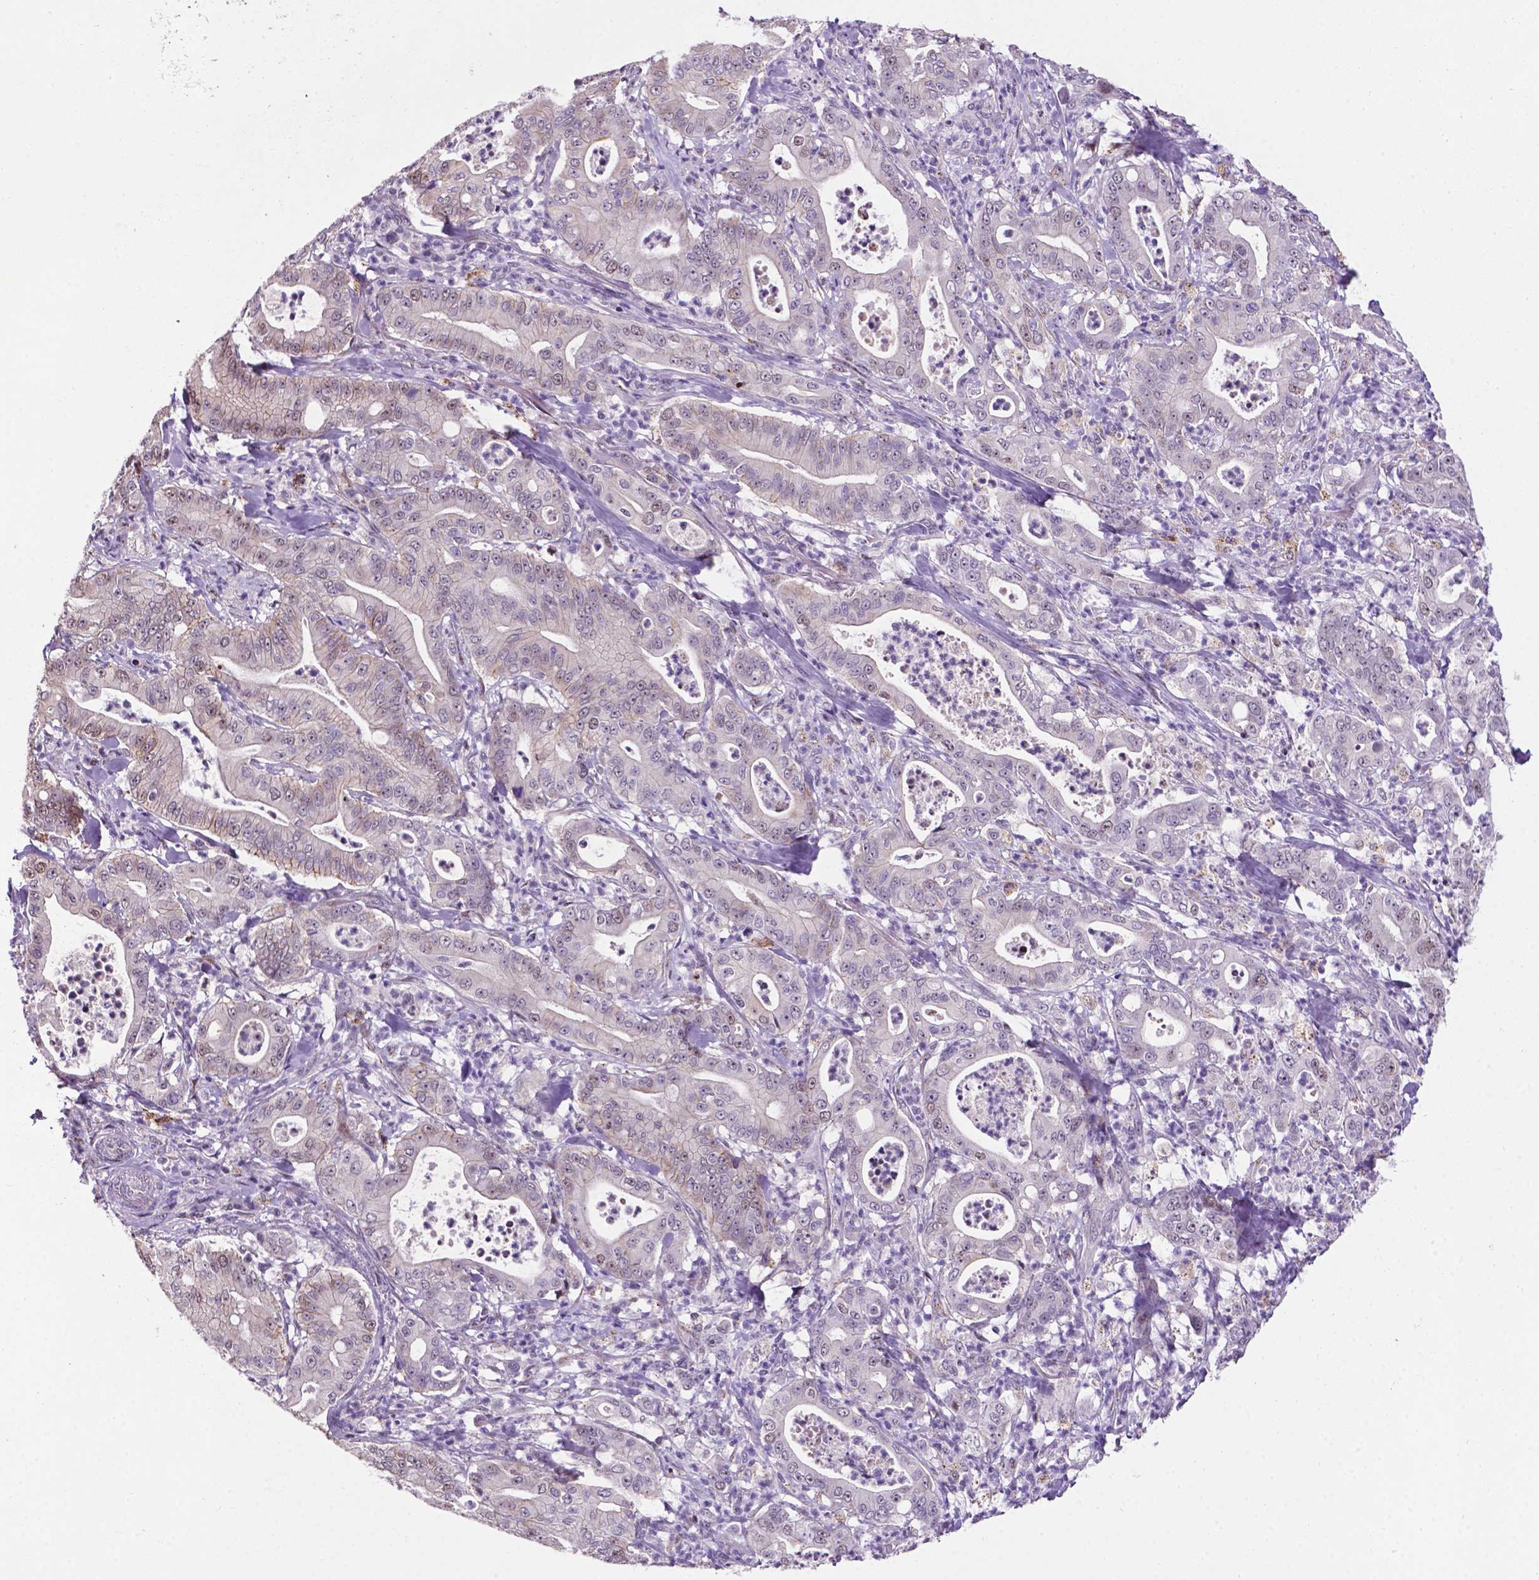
{"staining": {"intensity": "weak", "quantity": "<25%", "location": "cytoplasmic/membranous"}, "tissue": "pancreatic cancer", "cell_type": "Tumor cells", "image_type": "cancer", "snomed": [{"axis": "morphology", "description": "Adenocarcinoma, NOS"}, {"axis": "topography", "description": "Pancreas"}], "caption": "Immunohistochemistry (IHC) photomicrograph of human pancreatic cancer stained for a protein (brown), which exhibits no staining in tumor cells.", "gene": "SMAD3", "patient": {"sex": "male", "age": 71}}